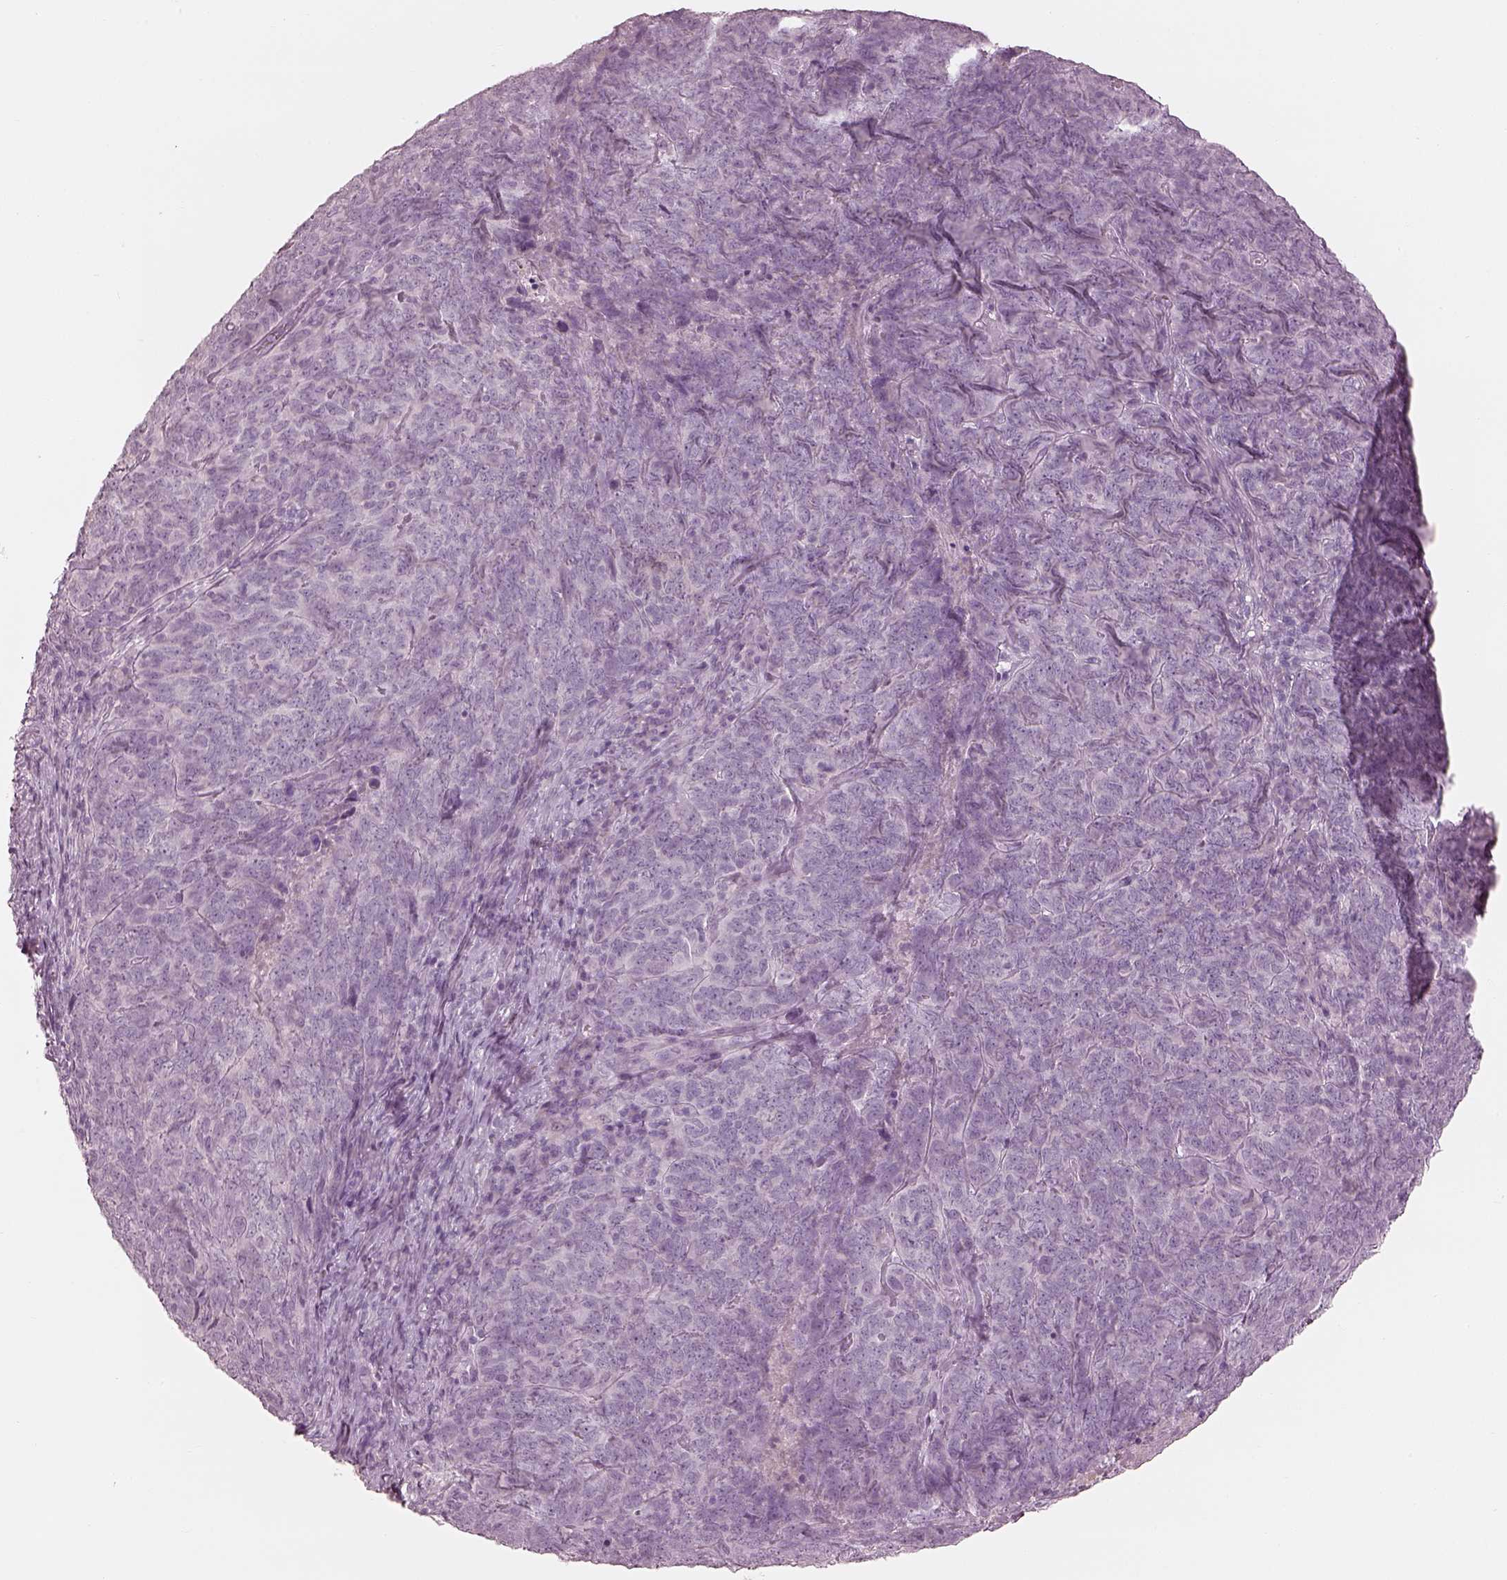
{"staining": {"intensity": "negative", "quantity": "none", "location": "none"}, "tissue": "skin cancer", "cell_type": "Tumor cells", "image_type": "cancer", "snomed": [{"axis": "morphology", "description": "Squamous cell carcinoma, NOS"}, {"axis": "topography", "description": "Skin"}, {"axis": "topography", "description": "Anal"}], "caption": "A histopathology image of squamous cell carcinoma (skin) stained for a protein exhibits no brown staining in tumor cells.", "gene": "RSPH9", "patient": {"sex": "female", "age": 51}}